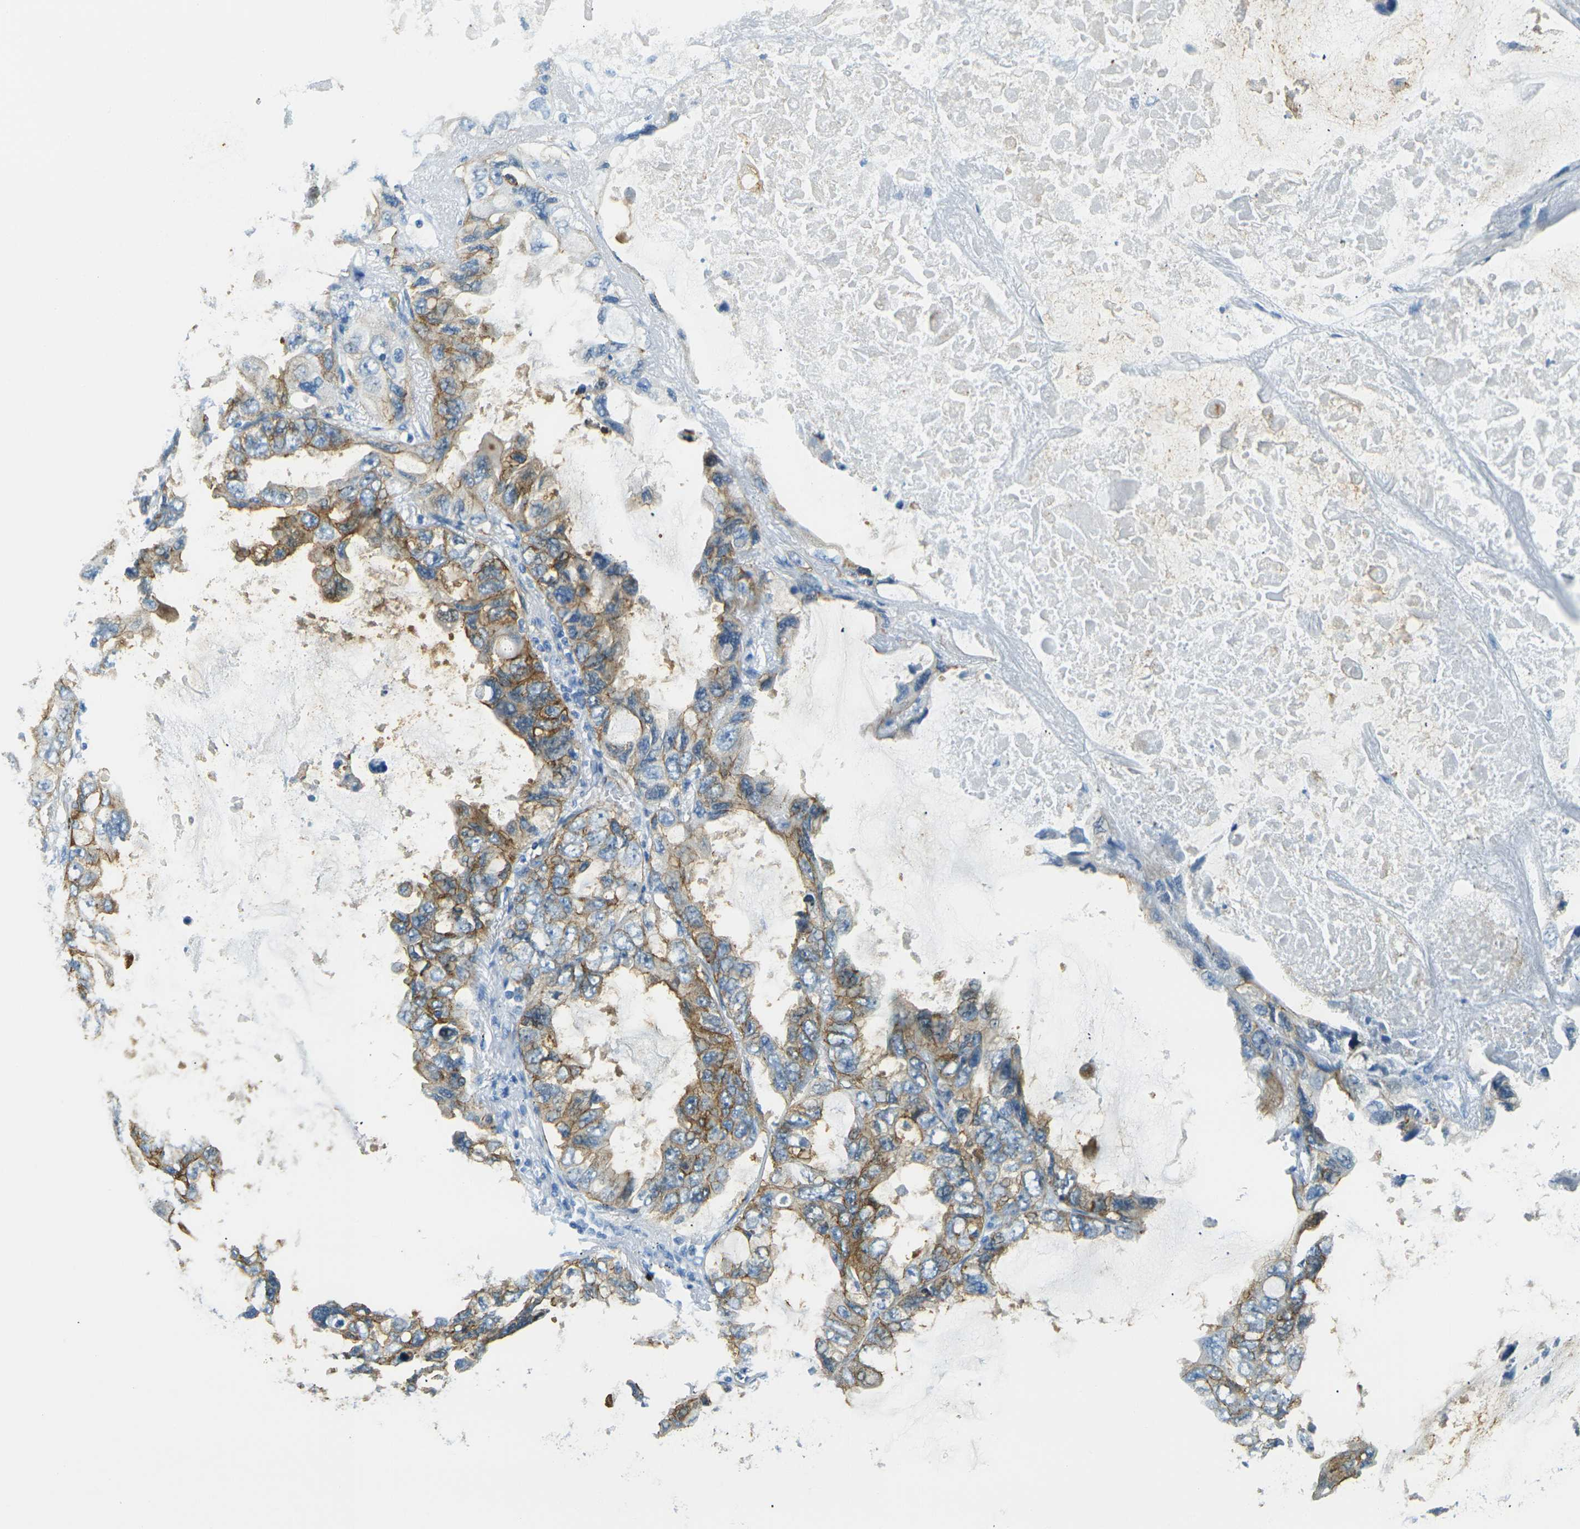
{"staining": {"intensity": "moderate", "quantity": "25%-75%", "location": "cytoplasmic/membranous"}, "tissue": "lung cancer", "cell_type": "Tumor cells", "image_type": "cancer", "snomed": [{"axis": "morphology", "description": "Squamous cell carcinoma, NOS"}, {"axis": "topography", "description": "Lung"}], "caption": "Immunohistochemical staining of human lung cancer (squamous cell carcinoma) reveals medium levels of moderate cytoplasmic/membranous positivity in about 25%-75% of tumor cells. (brown staining indicates protein expression, while blue staining denotes nuclei).", "gene": "OCLN", "patient": {"sex": "female", "age": 73}}